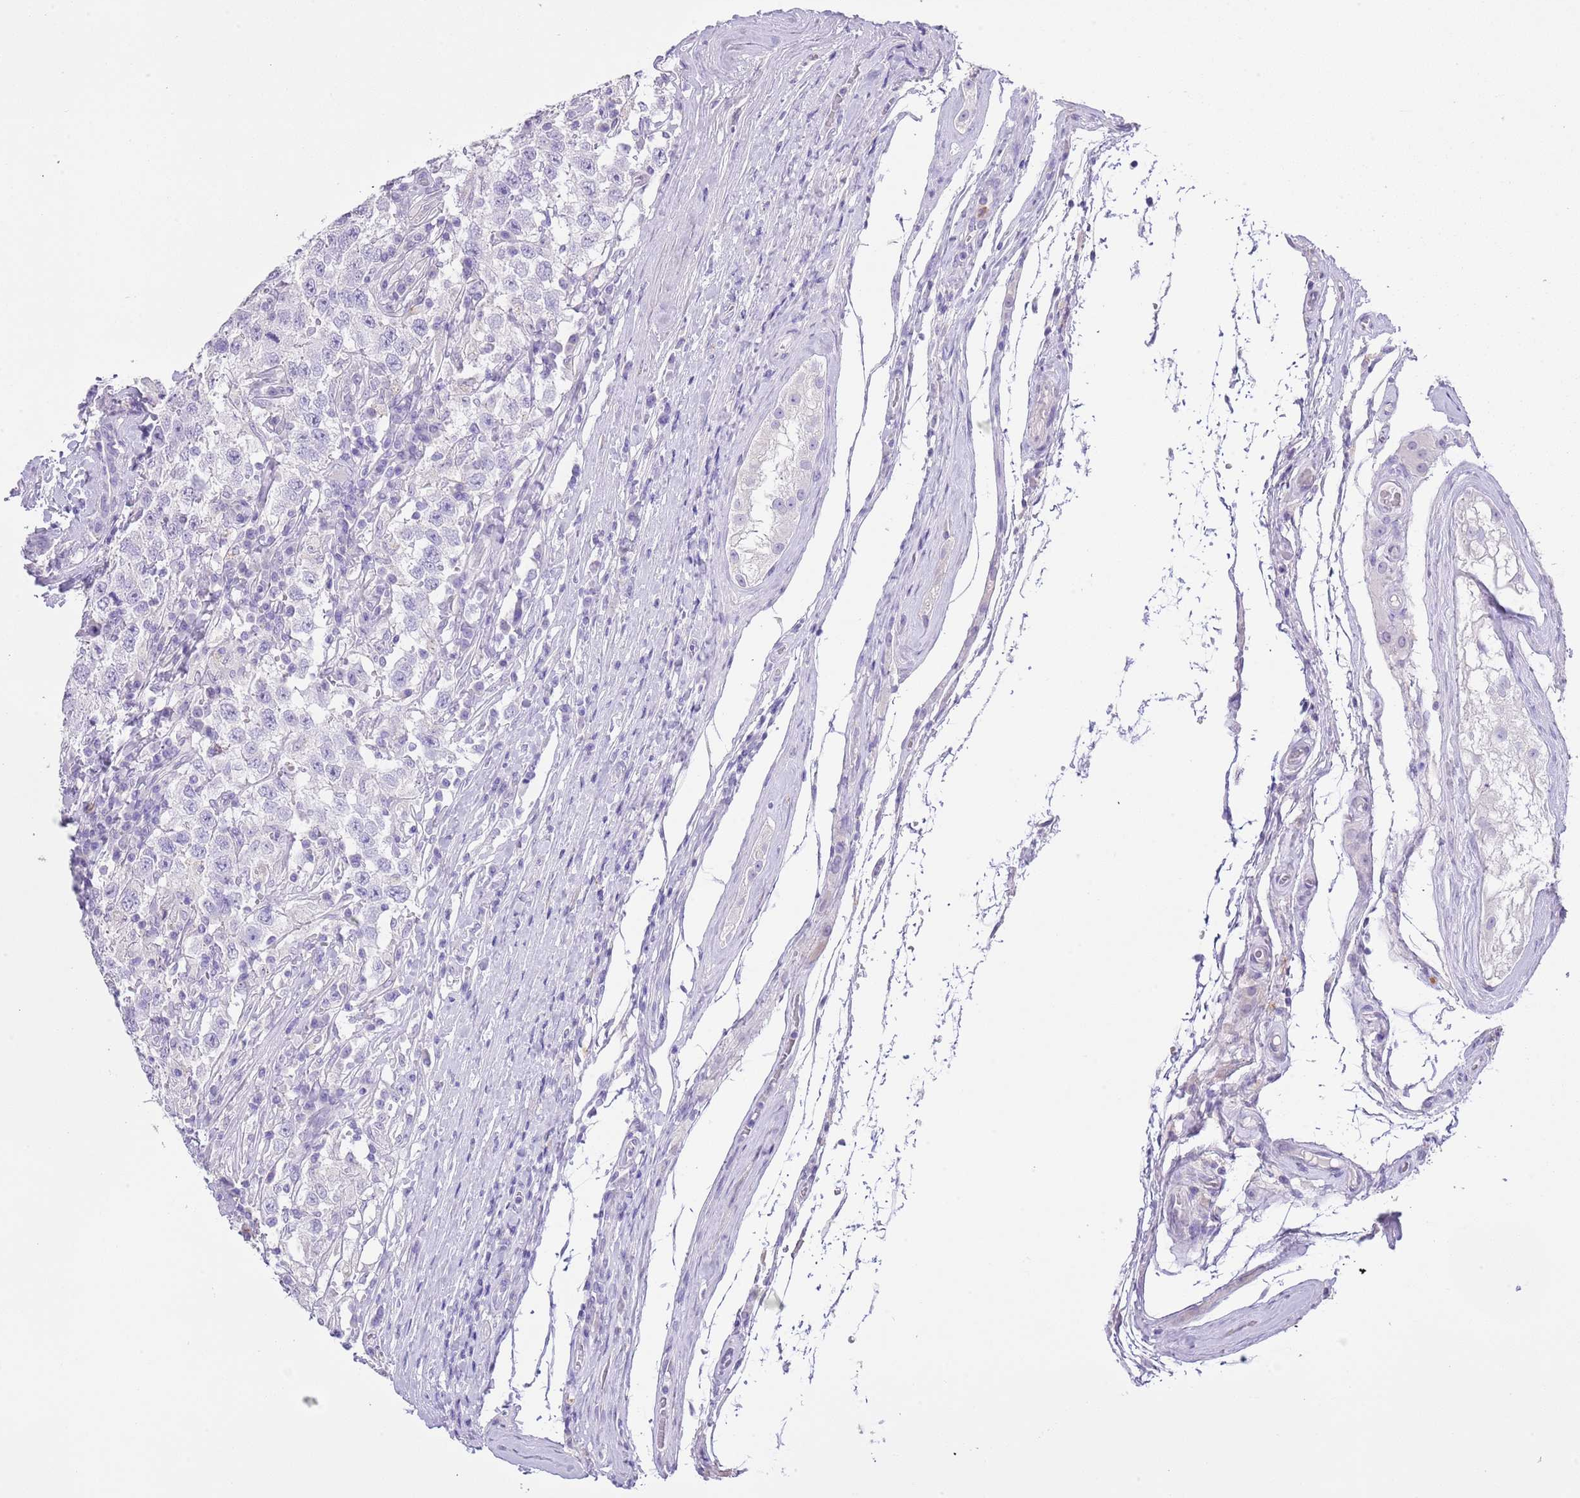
{"staining": {"intensity": "negative", "quantity": "none", "location": "none"}, "tissue": "testis cancer", "cell_type": "Tumor cells", "image_type": "cancer", "snomed": [{"axis": "morphology", "description": "Seminoma, NOS"}, {"axis": "topography", "description": "Testis"}], "caption": "Photomicrograph shows no significant protein expression in tumor cells of testis seminoma.", "gene": "OR2Z1", "patient": {"sex": "male", "age": 41}}